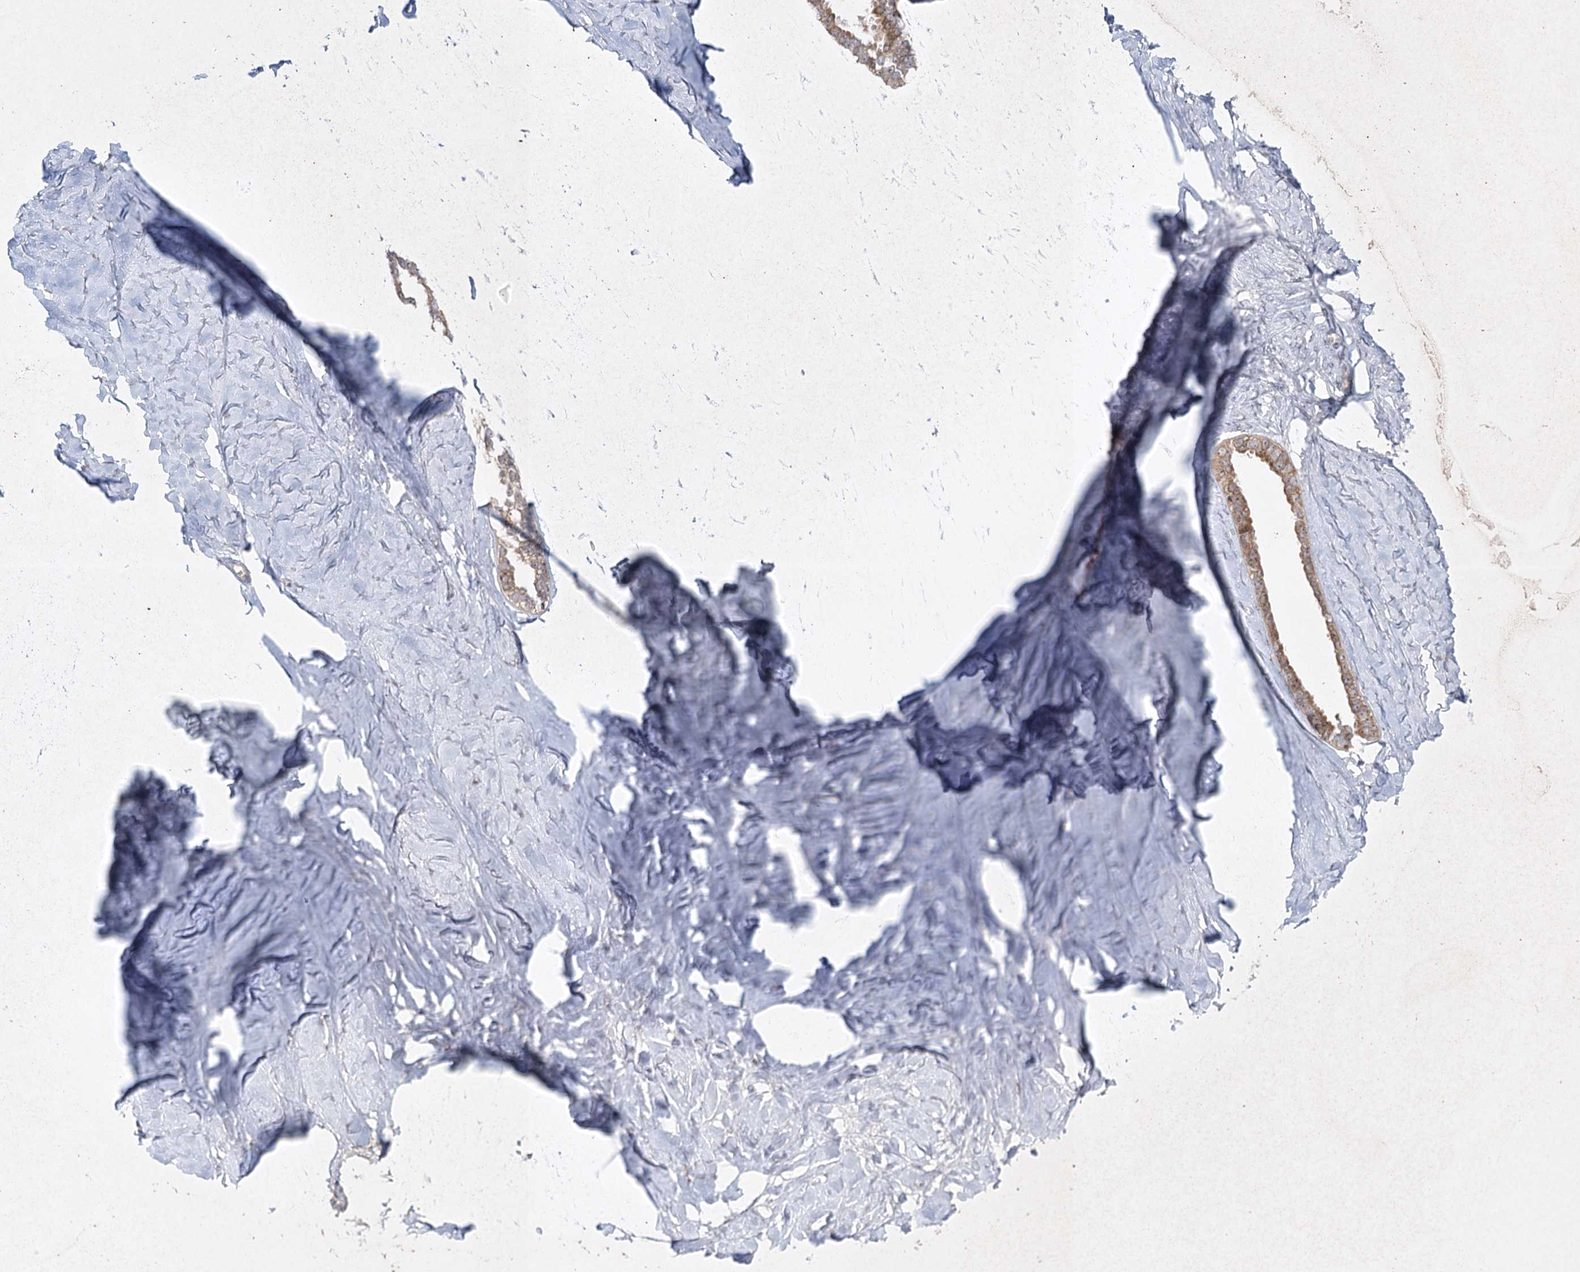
{"staining": {"intensity": "moderate", "quantity": ">75%", "location": "cytoplasmic/membranous"}, "tissue": "ovarian cancer", "cell_type": "Tumor cells", "image_type": "cancer", "snomed": [{"axis": "morphology", "description": "Cystadenocarcinoma, serous, NOS"}, {"axis": "topography", "description": "Ovary"}], "caption": "Ovarian cancer tissue shows moderate cytoplasmic/membranous expression in about >75% of tumor cells, visualized by immunohistochemistry.", "gene": "SH2D3A", "patient": {"sex": "female", "age": 79}}